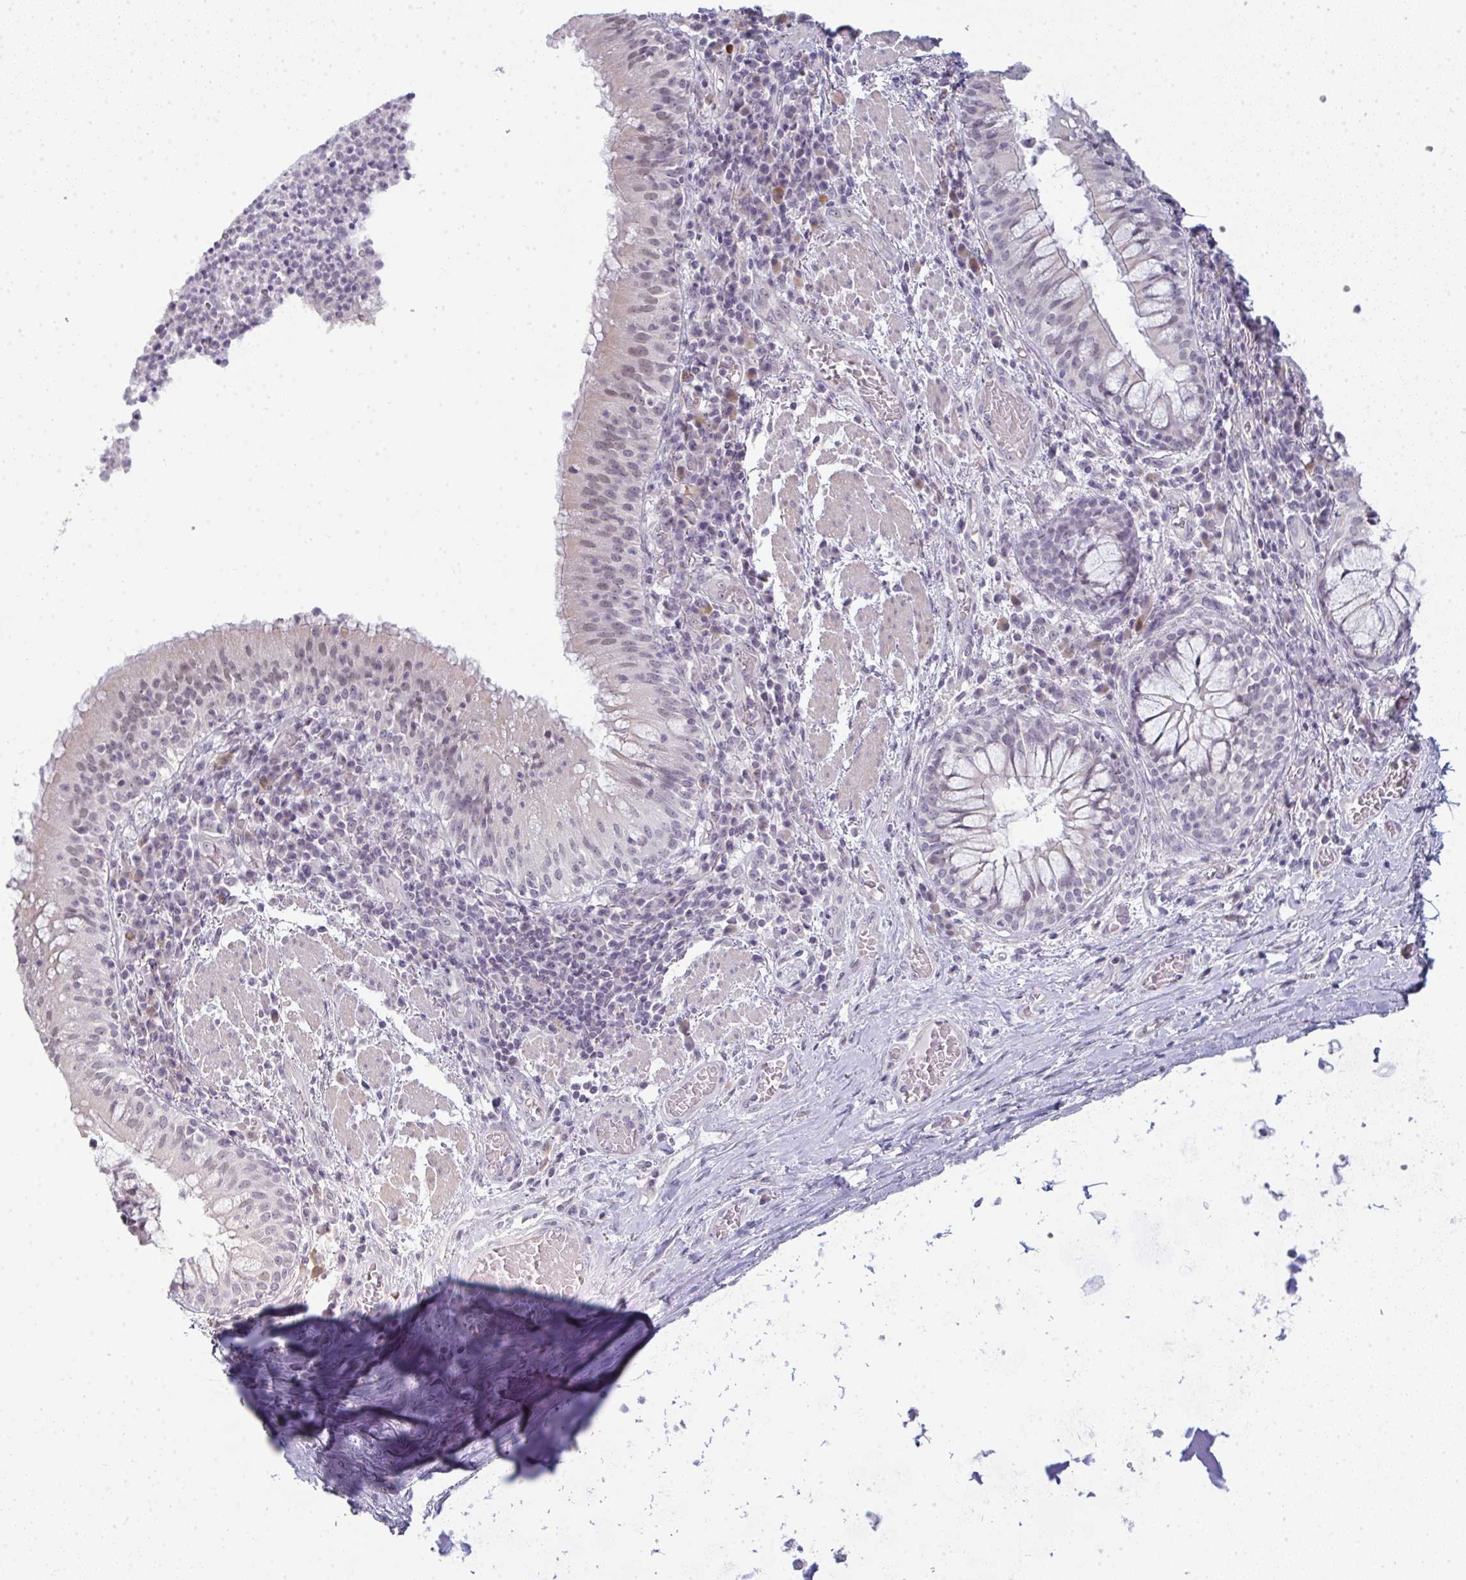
{"staining": {"intensity": "weak", "quantity": "<25%", "location": "nuclear"}, "tissue": "bronchus", "cell_type": "Respiratory epithelial cells", "image_type": "normal", "snomed": [{"axis": "morphology", "description": "Normal tissue, NOS"}, {"axis": "topography", "description": "Lymph node"}, {"axis": "topography", "description": "Bronchus"}], "caption": "IHC of normal bronchus shows no positivity in respiratory epithelial cells. (DAB (3,3'-diaminobenzidine) immunohistochemistry with hematoxylin counter stain).", "gene": "TEX33", "patient": {"sex": "male", "age": 56}}